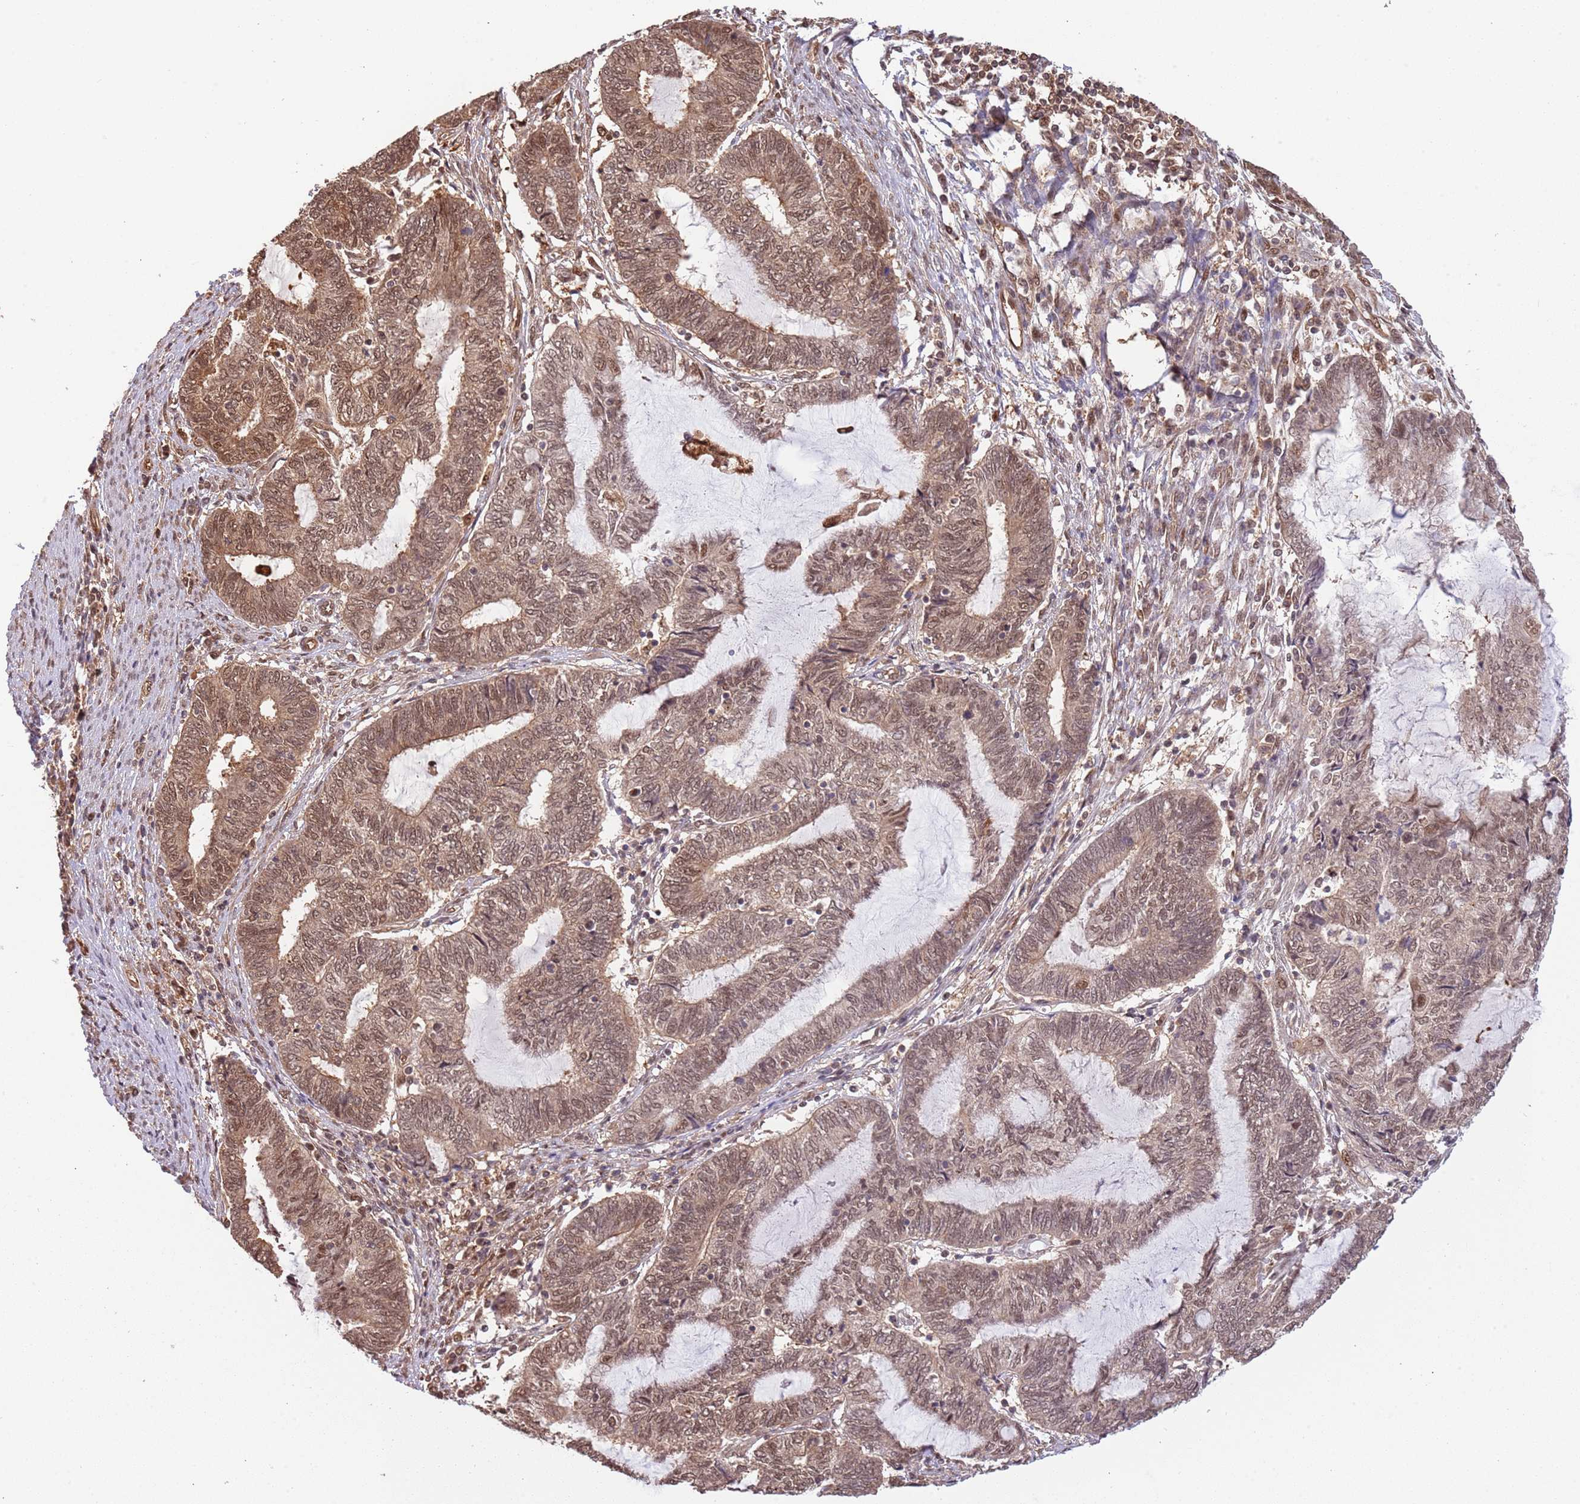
{"staining": {"intensity": "moderate", "quantity": ">75%", "location": "cytoplasmic/membranous,nuclear"}, "tissue": "endometrial cancer", "cell_type": "Tumor cells", "image_type": "cancer", "snomed": [{"axis": "morphology", "description": "Adenocarcinoma, NOS"}, {"axis": "topography", "description": "Uterus"}, {"axis": "topography", "description": "Endometrium"}], "caption": "IHC staining of endometrial cancer (adenocarcinoma), which displays medium levels of moderate cytoplasmic/membranous and nuclear positivity in about >75% of tumor cells indicating moderate cytoplasmic/membranous and nuclear protein positivity. The staining was performed using DAB (brown) for protein detection and nuclei were counterstained in hematoxylin (blue).", "gene": "PLSCR5", "patient": {"sex": "female", "age": 70}}